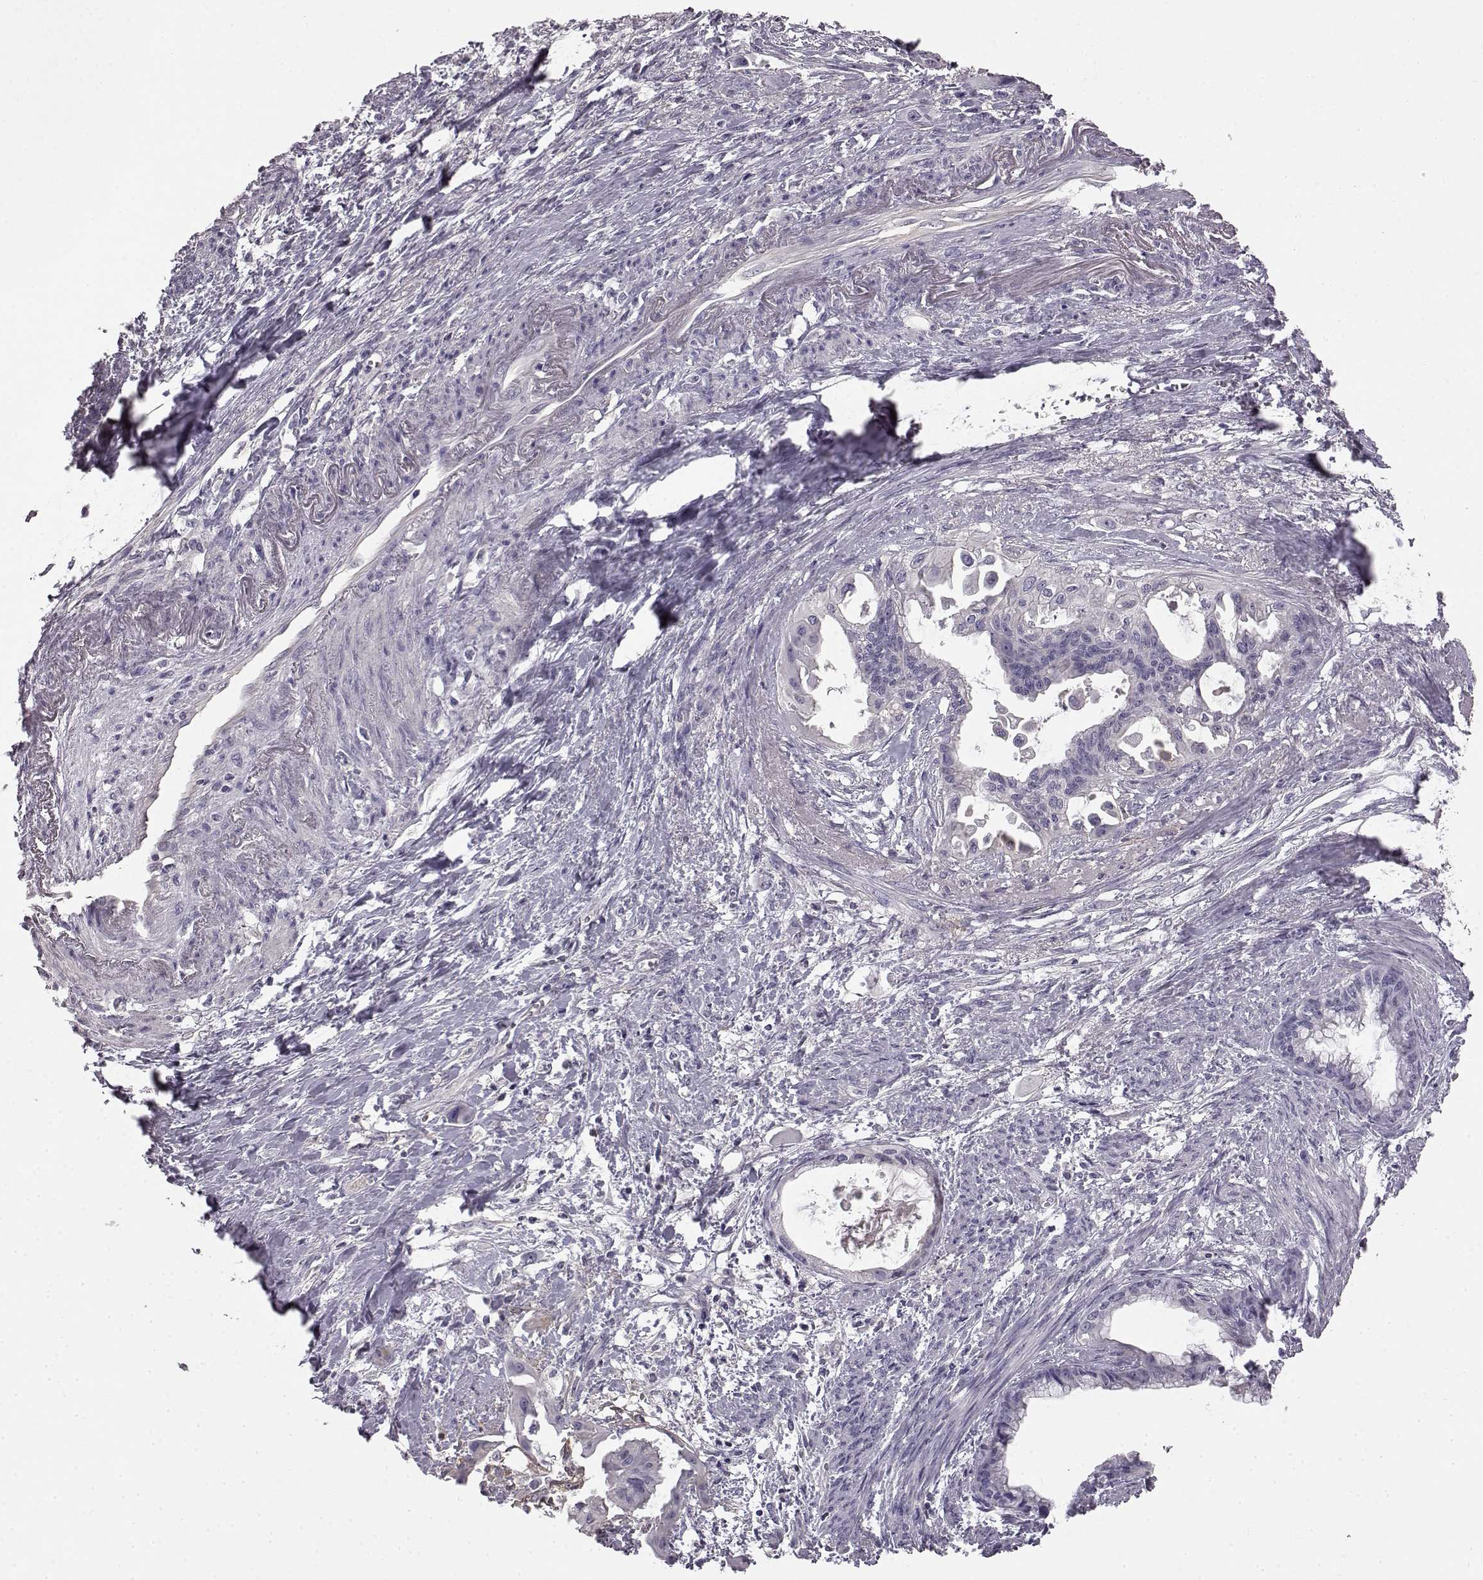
{"staining": {"intensity": "negative", "quantity": "none", "location": "none"}, "tissue": "endometrial cancer", "cell_type": "Tumor cells", "image_type": "cancer", "snomed": [{"axis": "morphology", "description": "Adenocarcinoma, NOS"}, {"axis": "topography", "description": "Endometrium"}], "caption": "Immunohistochemical staining of endometrial cancer (adenocarcinoma) reveals no significant staining in tumor cells.", "gene": "KRT85", "patient": {"sex": "female", "age": 86}}